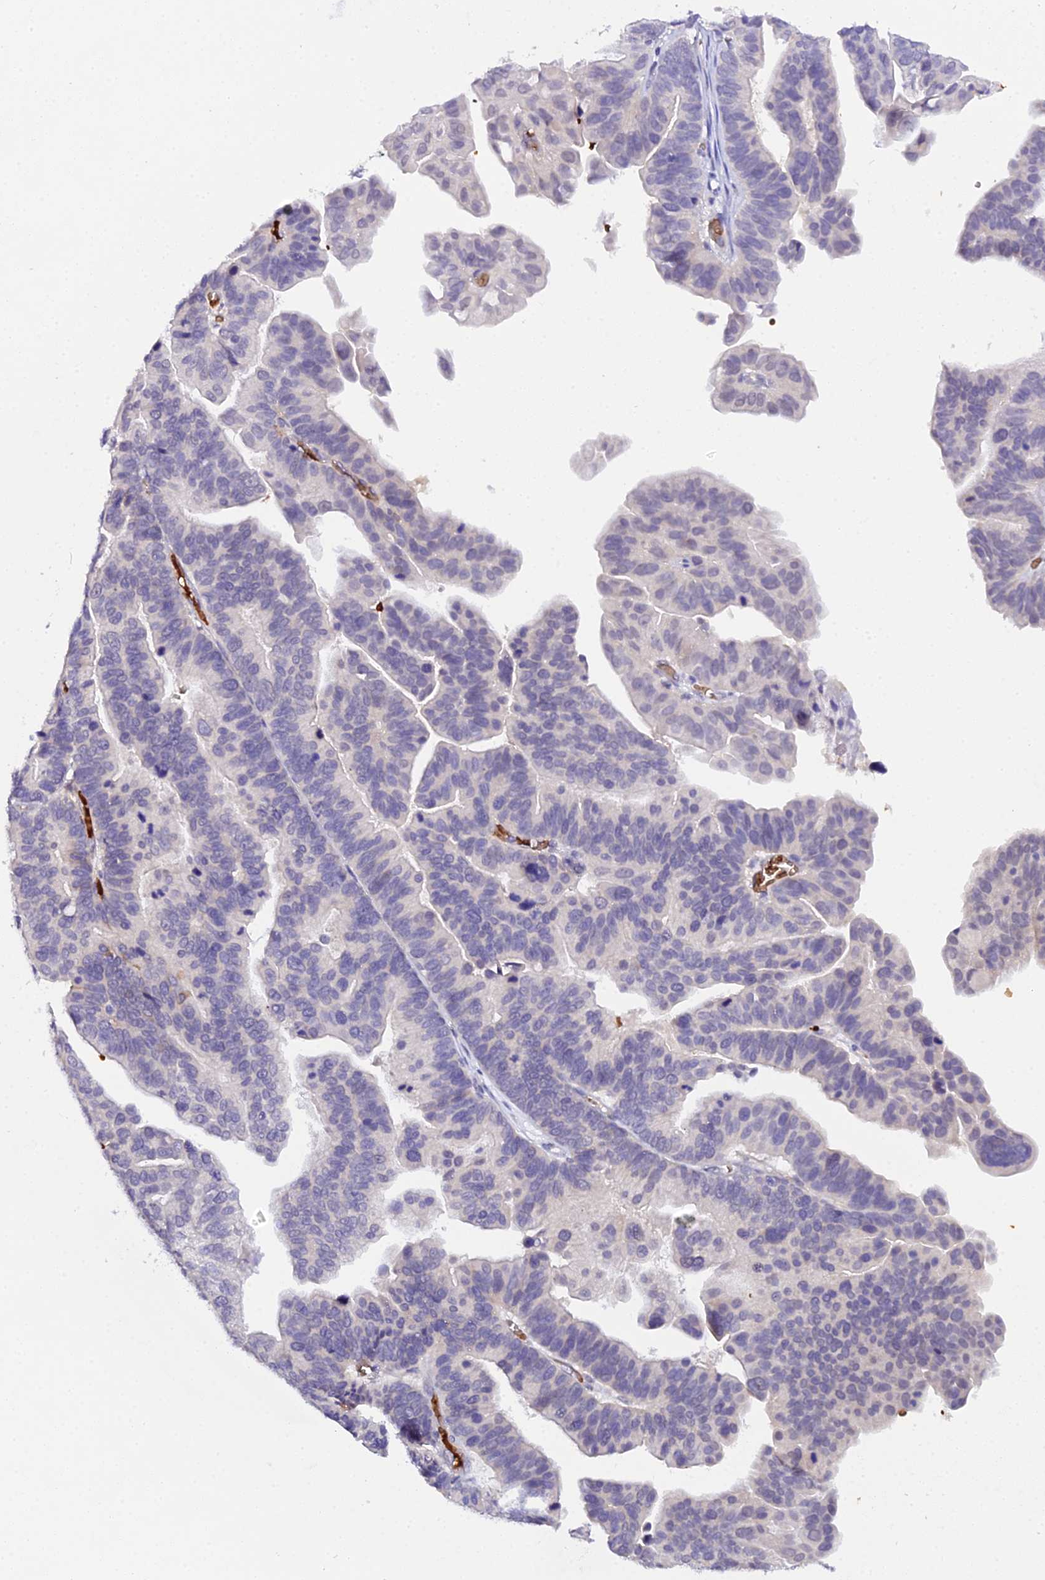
{"staining": {"intensity": "negative", "quantity": "none", "location": "none"}, "tissue": "ovarian cancer", "cell_type": "Tumor cells", "image_type": "cancer", "snomed": [{"axis": "morphology", "description": "Cystadenocarcinoma, serous, NOS"}, {"axis": "topography", "description": "Ovary"}], "caption": "Tumor cells are negative for brown protein staining in ovarian cancer (serous cystadenocarcinoma).", "gene": "CFAP45", "patient": {"sex": "female", "age": 56}}